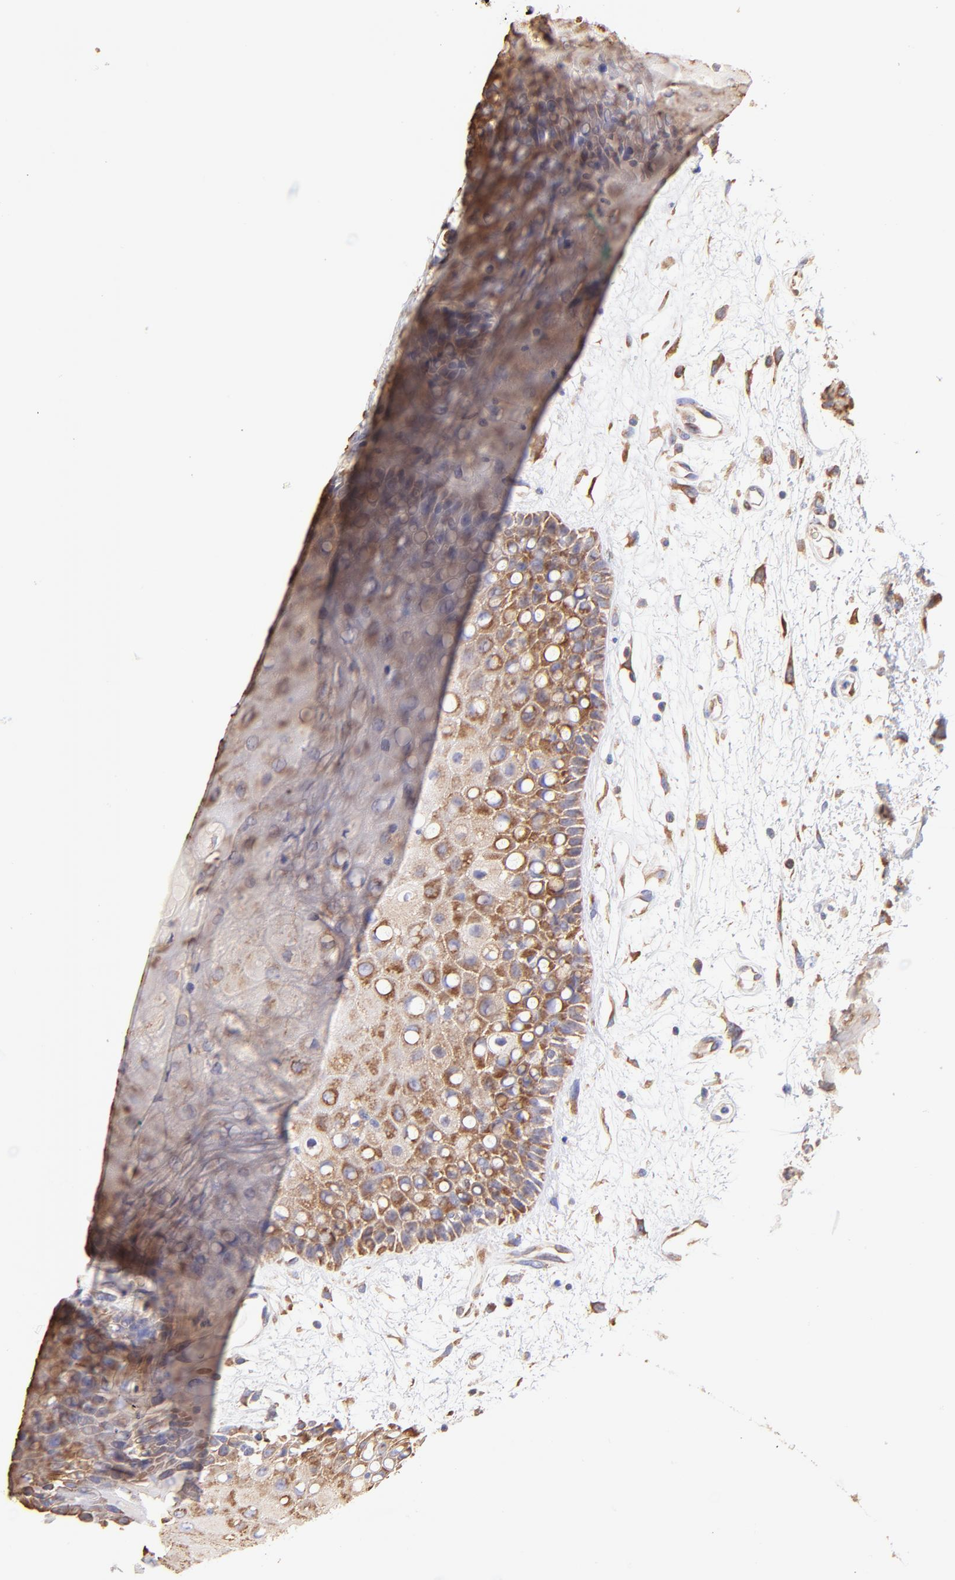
{"staining": {"intensity": "moderate", "quantity": "25%-75%", "location": "cytoplasmic/membranous"}, "tissue": "oral mucosa", "cell_type": "Squamous epithelial cells", "image_type": "normal", "snomed": [{"axis": "morphology", "description": "Normal tissue, NOS"}, {"axis": "morphology", "description": "Squamous cell carcinoma, NOS"}, {"axis": "topography", "description": "Skeletal muscle"}, {"axis": "topography", "description": "Oral tissue"}, {"axis": "topography", "description": "Head-Neck"}], "caption": "Unremarkable oral mucosa was stained to show a protein in brown. There is medium levels of moderate cytoplasmic/membranous positivity in approximately 25%-75% of squamous epithelial cells.", "gene": "RPL30", "patient": {"sex": "female", "age": 84}}